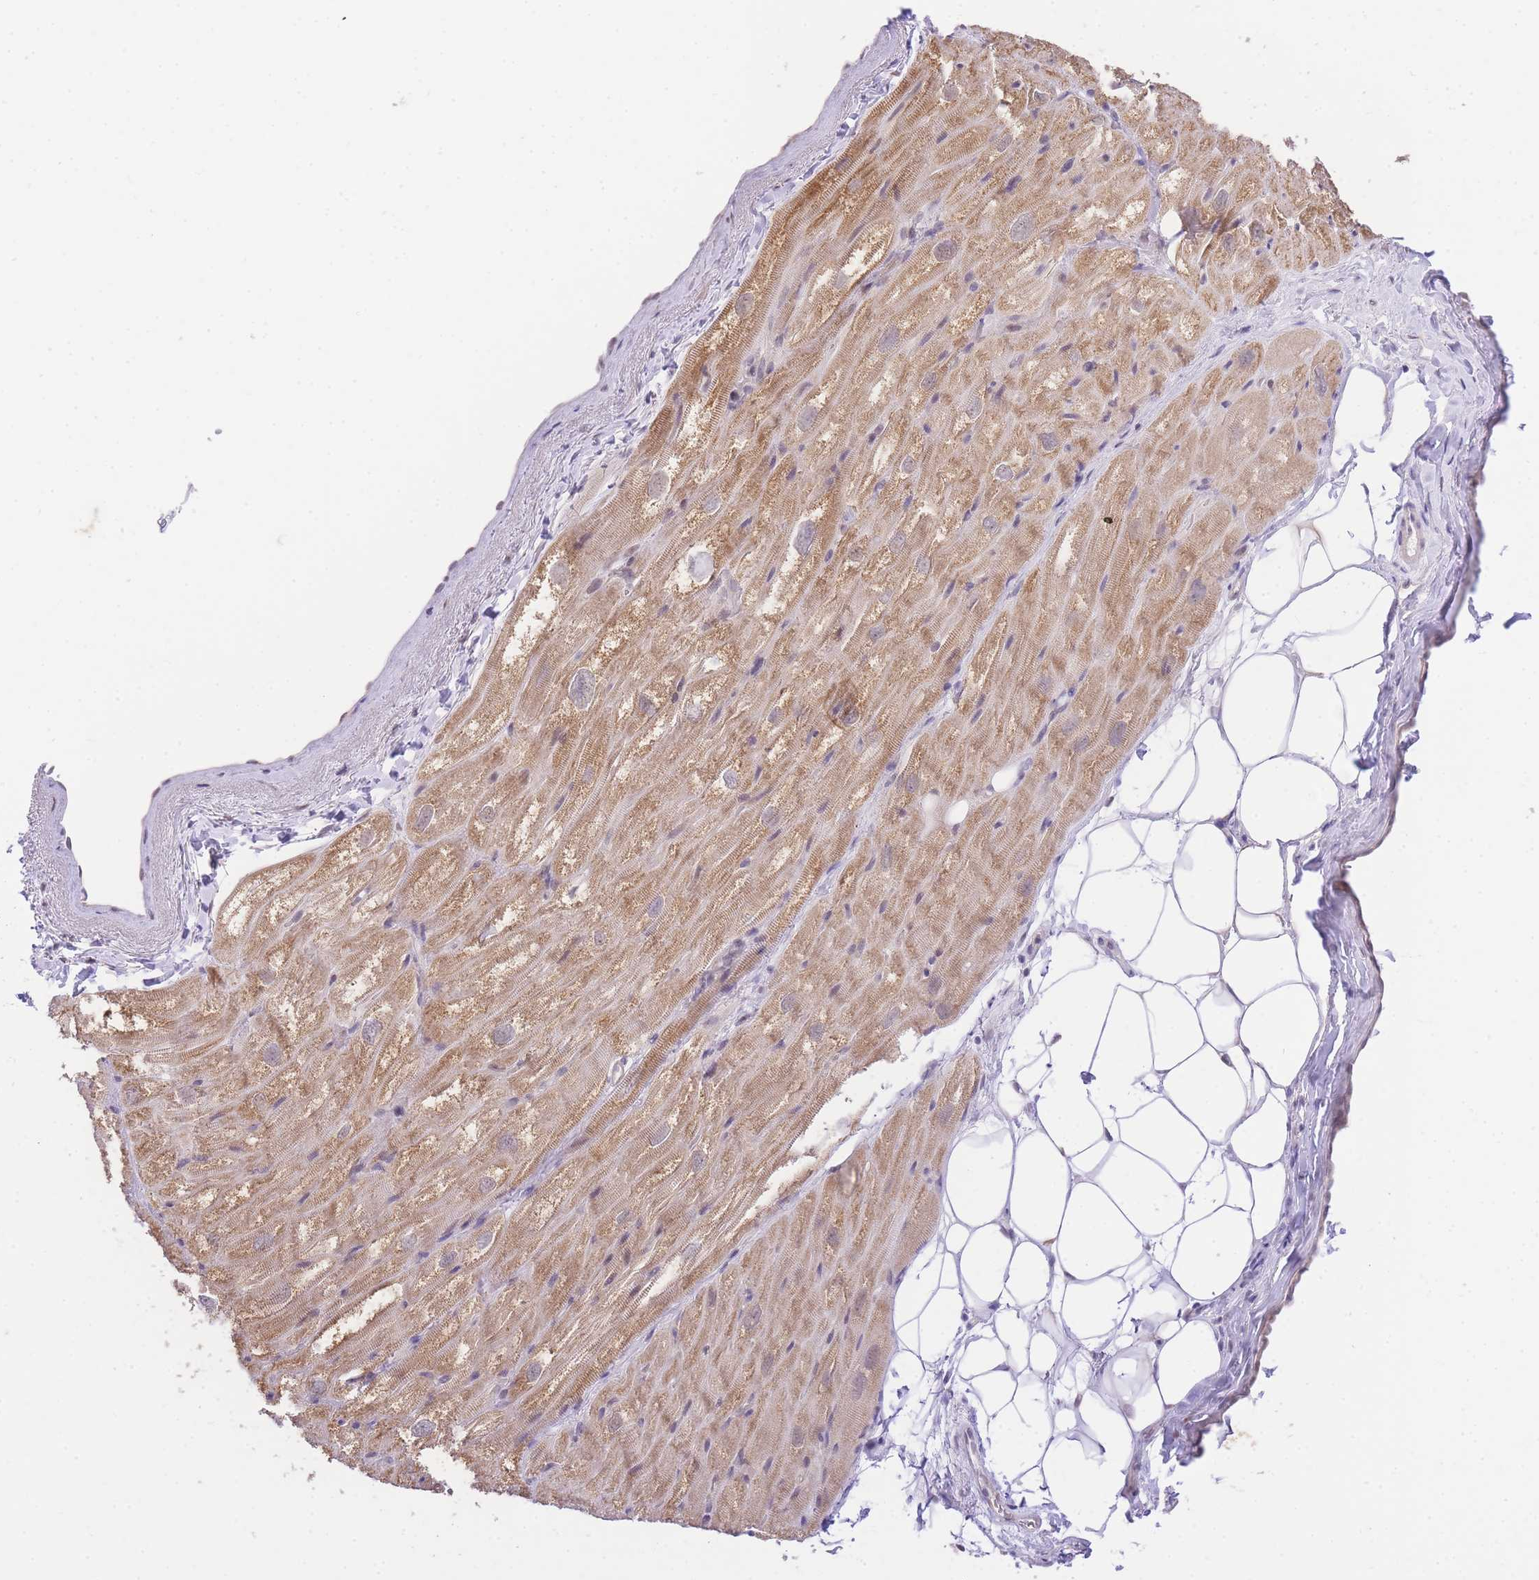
{"staining": {"intensity": "moderate", "quantity": ">75%", "location": "cytoplasmic/membranous"}, "tissue": "heart muscle", "cell_type": "Cardiomyocytes", "image_type": "normal", "snomed": [{"axis": "morphology", "description": "Normal tissue, NOS"}, {"axis": "topography", "description": "Heart"}], "caption": "An immunohistochemistry (IHC) micrograph of normal tissue is shown. Protein staining in brown labels moderate cytoplasmic/membranous positivity in heart muscle within cardiomyocytes.", "gene": "UBXN7", "patient": {"sex": "male", "age": 50}}